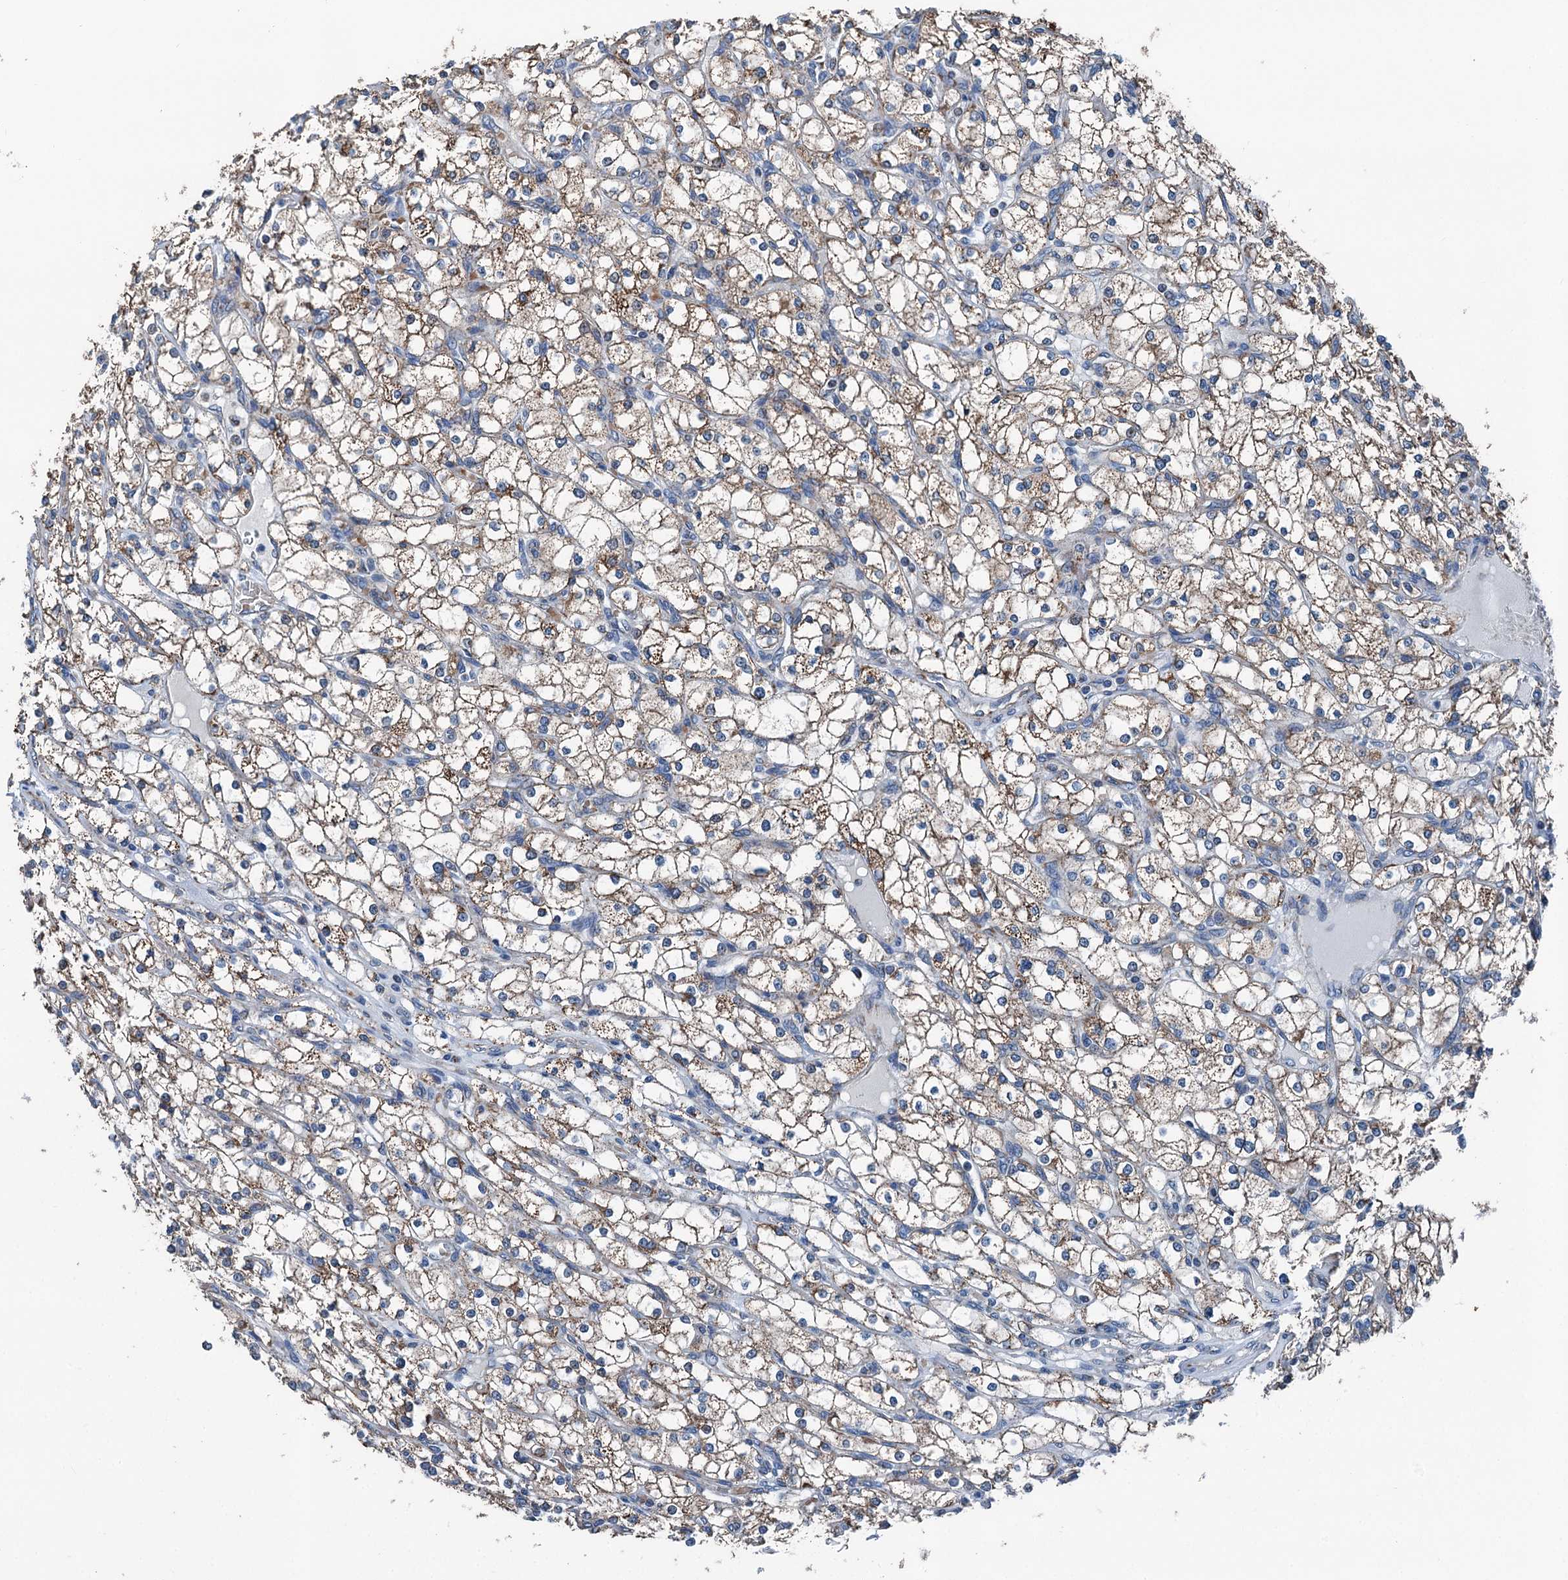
{"staining": {"intensity": "weak", "quantity": ">75%", "location": "cytoplasmic/membranous"}, "tissue": "renal cancer", "cell_type": "Tumor cells", "image_type": "cancer", "snomed": [{"axis": "morphology", "description": "Adenocarcinoma, NOS"}, {"axis": "topography", "description": "Kidney"}], "caption": "A micrograph of adenocarcinoma (renal) stained for a protein reveals weak cytoplasmic/membranous brown staining in tumor cells.", "gene": "TRPT1", "patient": {"sex": "male", "age": 80}}